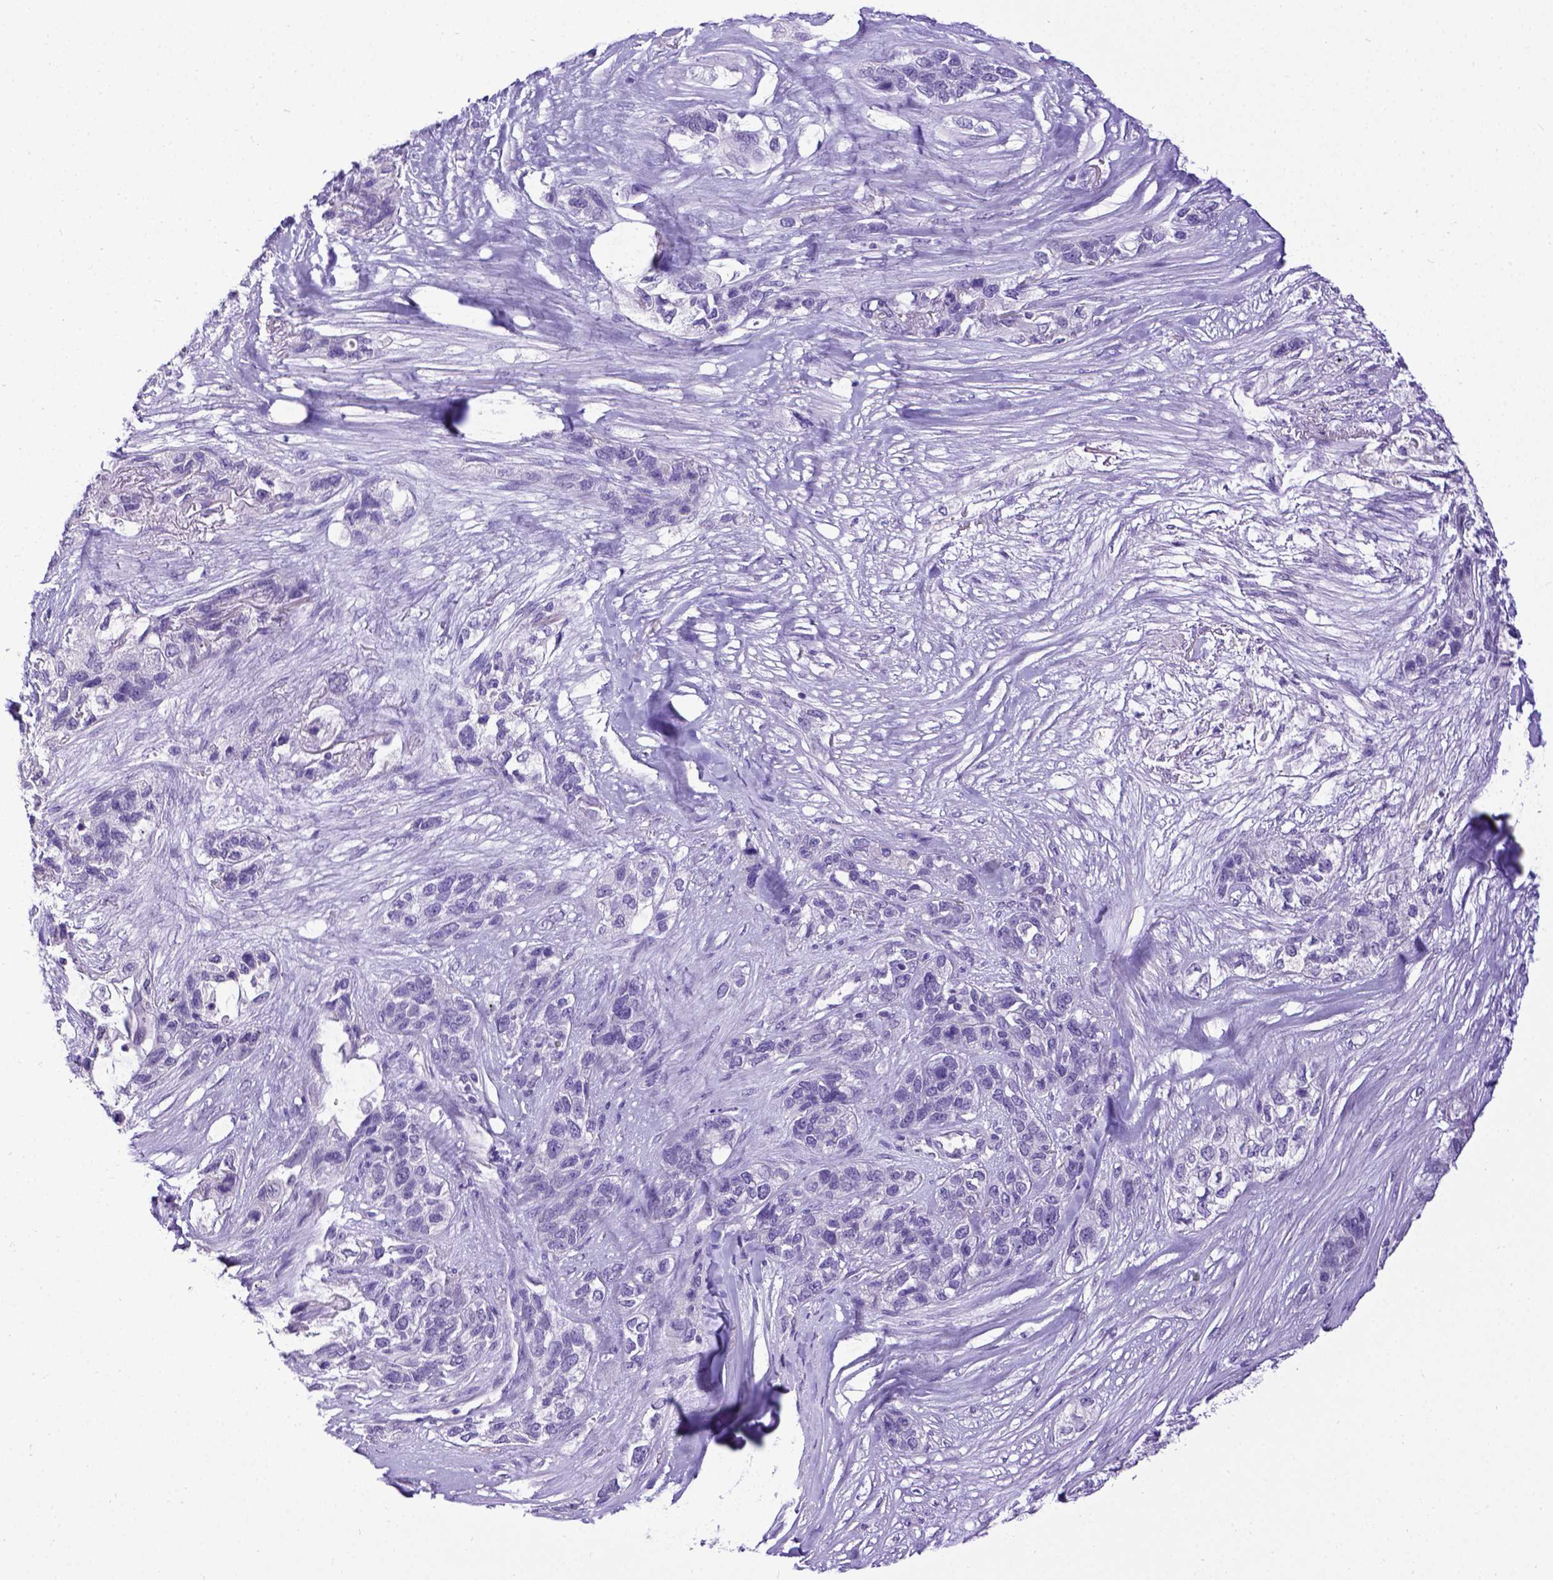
{"staining": {"intensity": "negative", "quantity": "none", "location": "none"}, "tissue": "lung cancer", "cell_type": "Tumor cells", "image_type": "cancer", "snomed": [{"axis": "morphology", "description": "Squamous cell carcinoma, NOS"}, {"axis": "topography", "description": "Lung"}], "caption": "Lung cancer was stained to show a protein in brown. There is no significant expression in tumor cells.", "gene": "ESR1", "patient": {"sex": "female", "age": 70}}